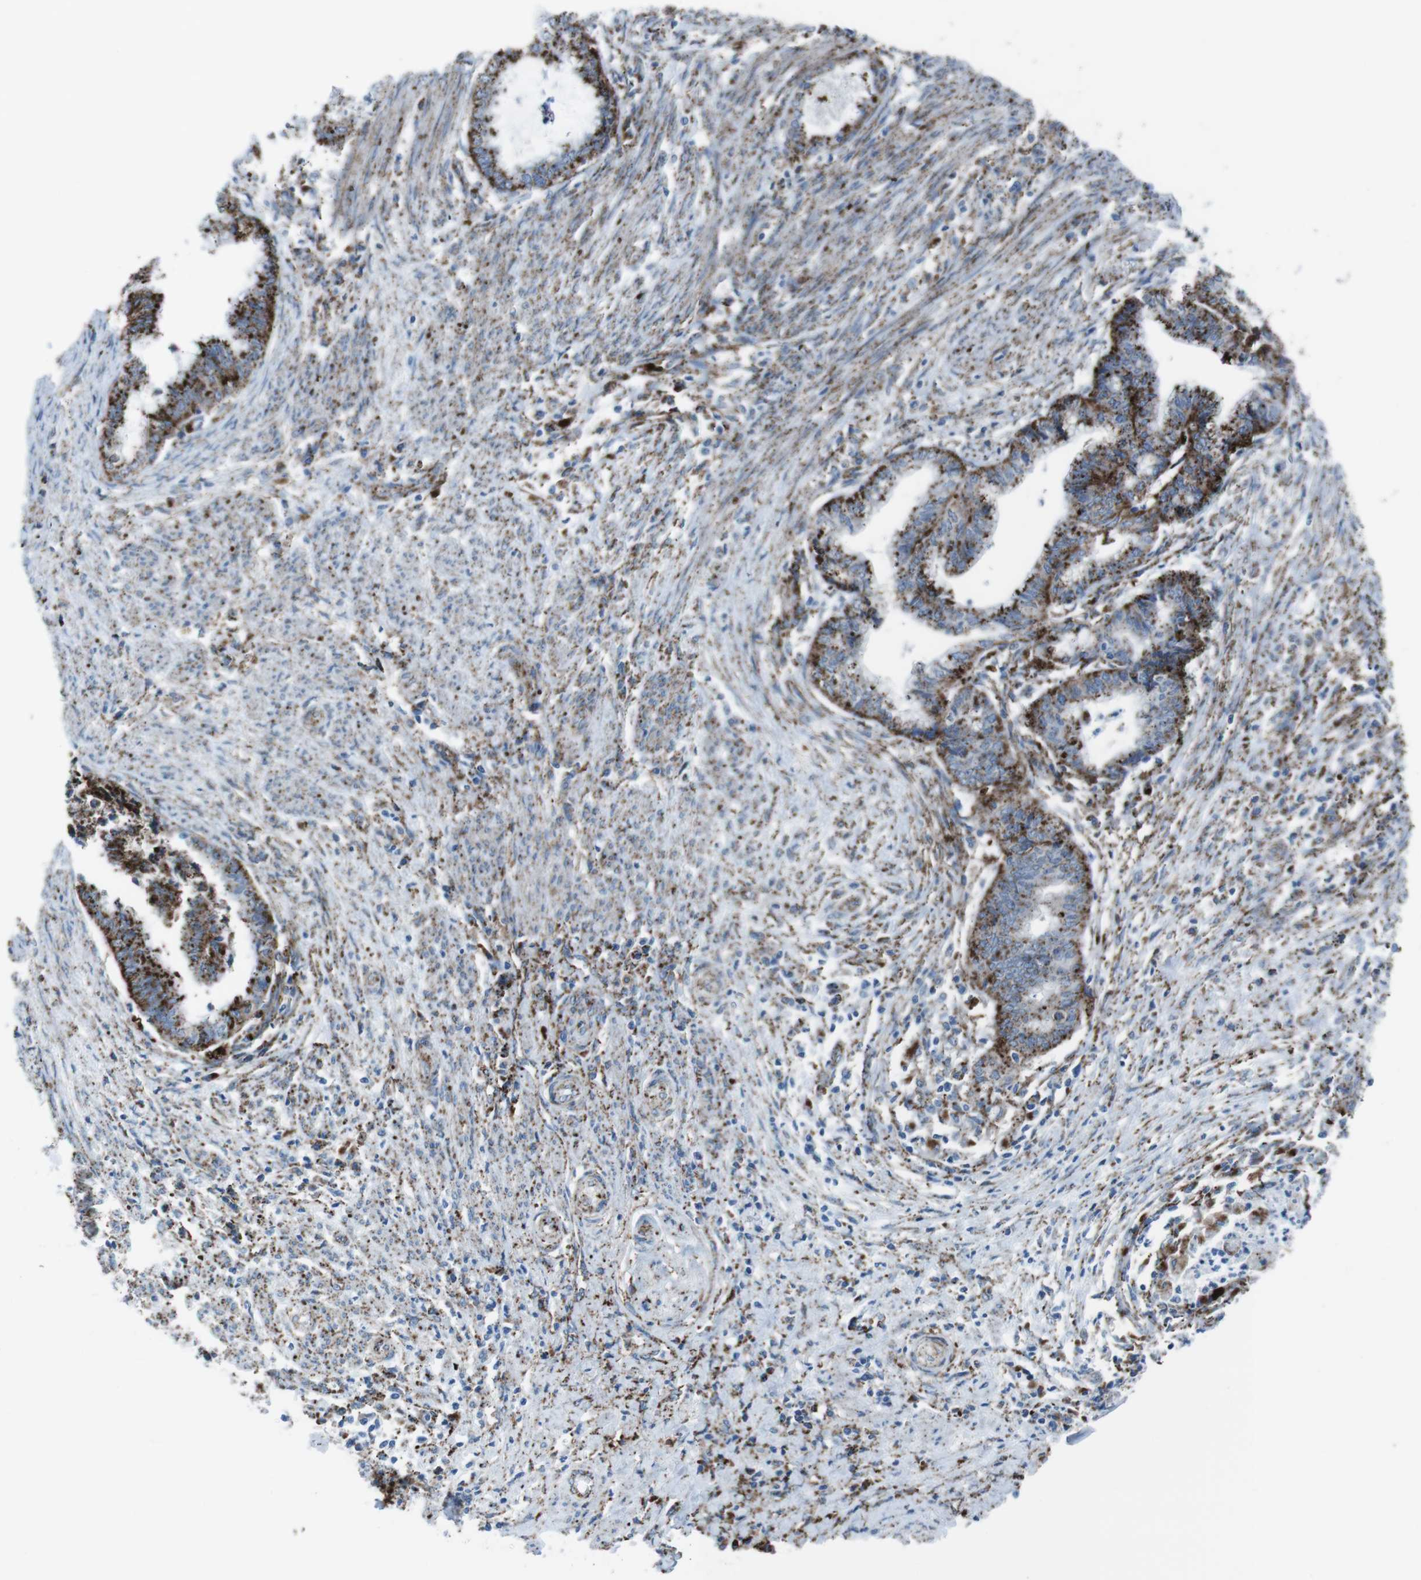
{"staining": {"intensity": "strong", "quantity": ">75%", "location": "cytoplasmic/membranous"}, "tissue": "endometrial cancer", "cell_type": "Tumor cells", "image_type": "cancer", "snomed": [{"axis": "morphology", "description": "Necrosis, NOS"}, {"axis": "morphology", "description": "Adenocarcinoma, NOS"}, {"axis": "topography", "description": "Endometrium"}], "caption": "Endometrial adenocarcinoma stained with a protein marker reveals strong staining in tumor cells.", "gene": "SCARB2", "patient": {"sex": "female", "age": 79}}